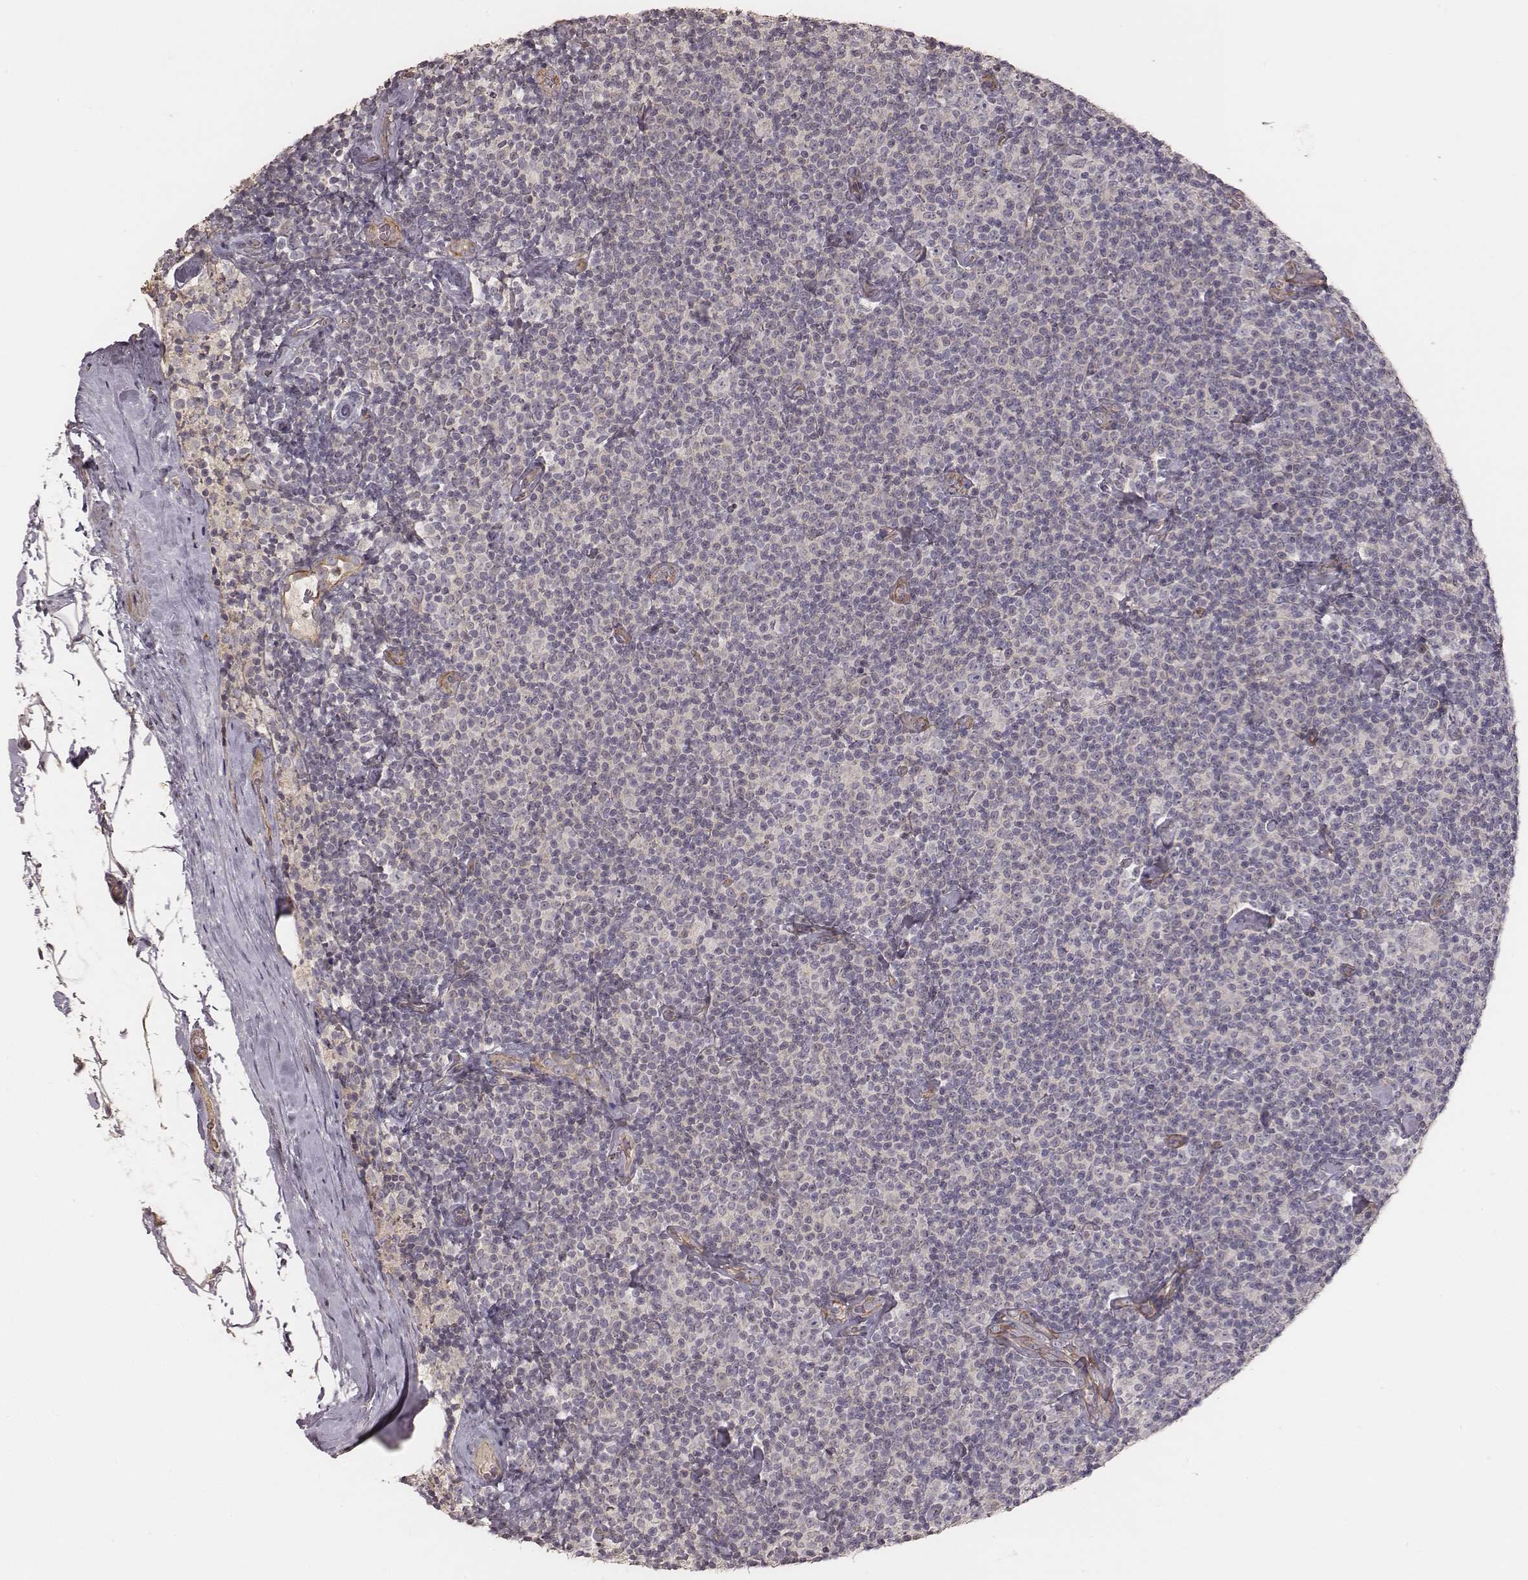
{"staining": {"intensity": "negative", "quantity": "none", "location": "none"}, "tissue": "lymphoma", "cell_type": "Tumor cells", "image_type": "cancer", "snomed": [{"axis": "morphology", "description": "Malignant lymphoma, non-Hodgkin's type, Low grade"}, {"axis": "topography", "description": "Lymph node"}], "caption": "Image shows no significant protein expression in tumor cells of malignant lymphoma, non-Hodgkin's type (low-grade). (Brightfield microscopy of DAB (3,3'-diaminobenzidine) immunohistochemistry at high magnification).", "gene": "OTOGL", "patient": {"sex": "male", "age": 81}}